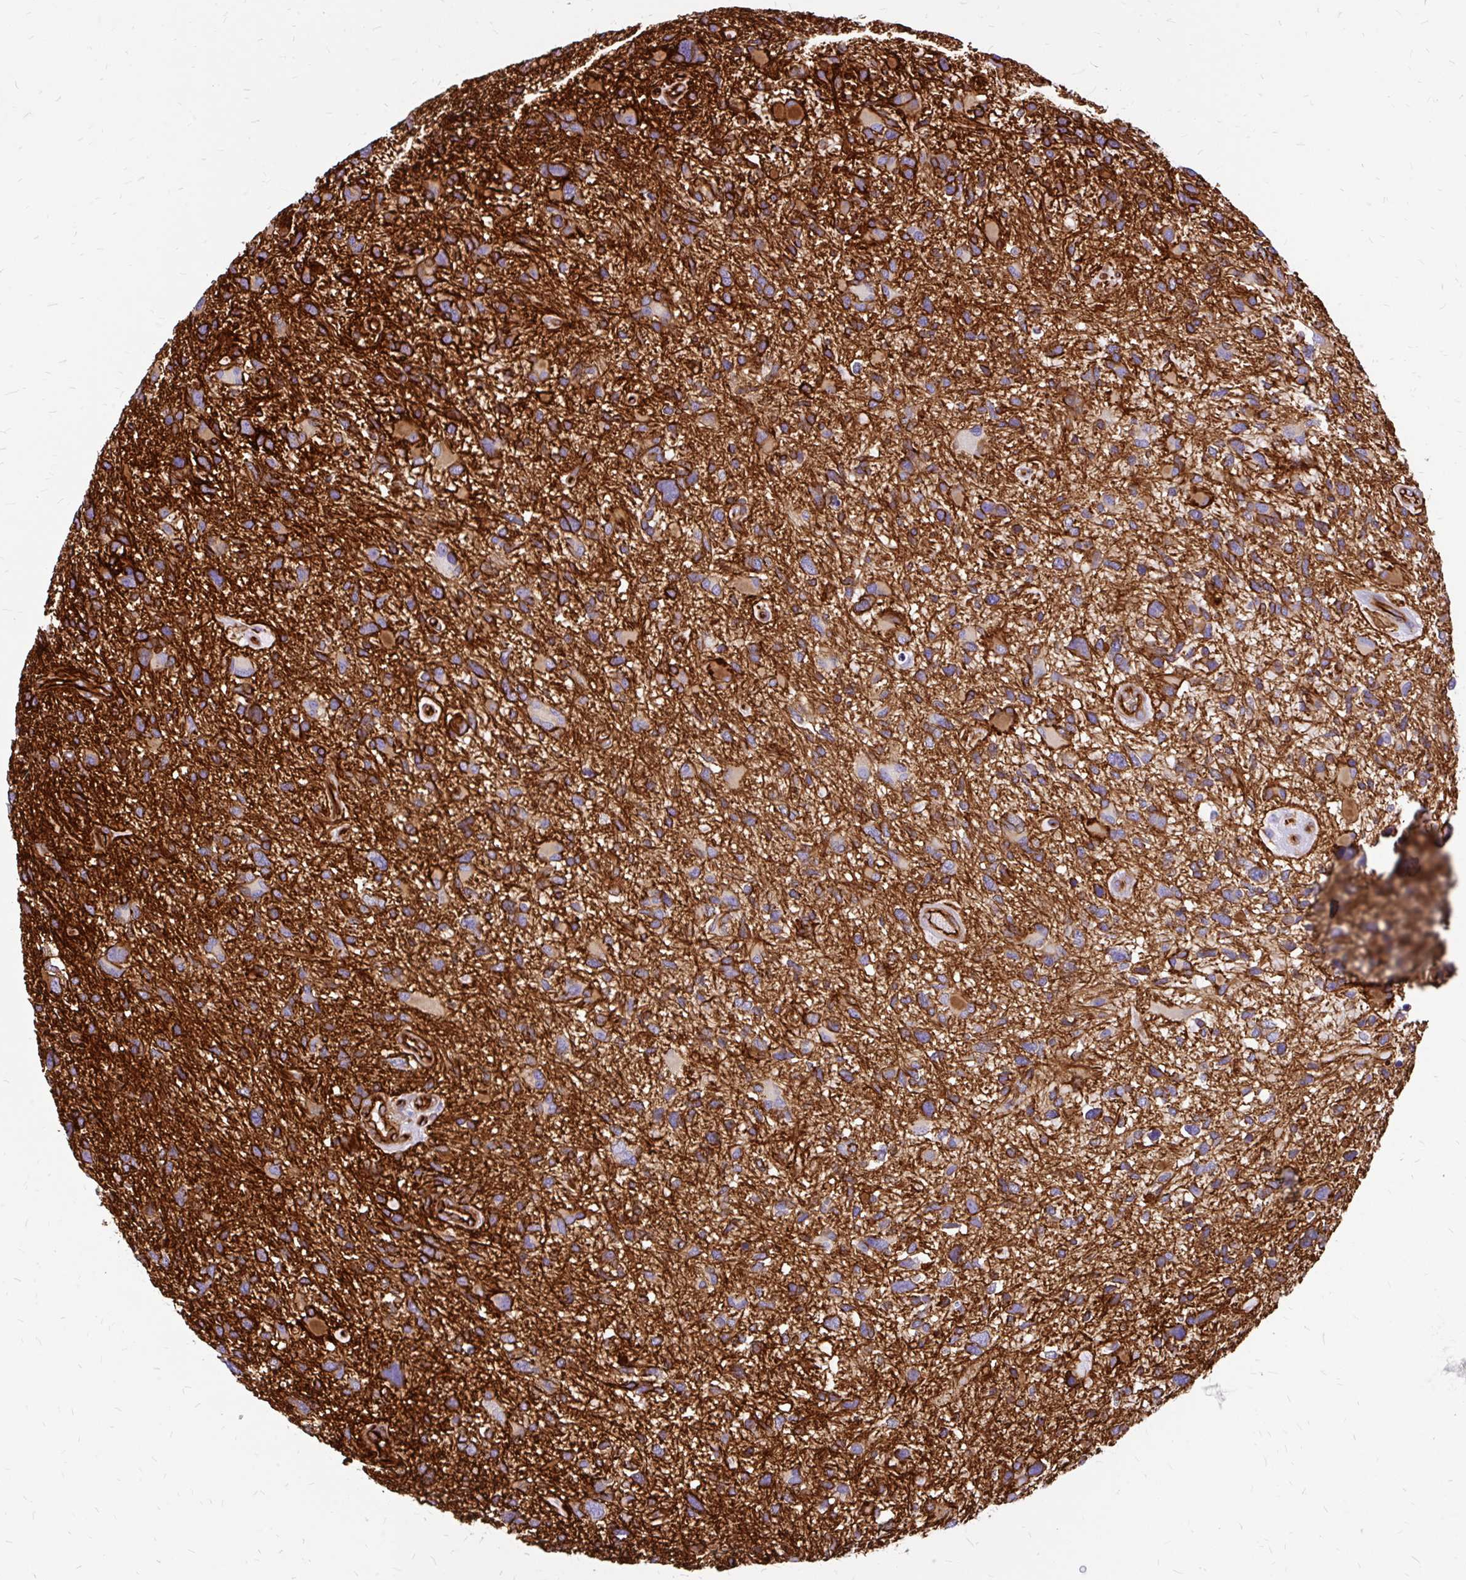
{"staining": {"intensity": "strong", "quantity": ">75%", "location": "cytoplasmic/membranous"}, "tissue": "glioma", "cell_type": "Tumor cells", "image_type": "cancer", "snomed": [{"axis": "morphology", "description": "Glioma, malignant, High grade"}, {"axis": "topography", "description": "Brain"}], "caption": "This is an image of IHC staining of malignant glioma (high-grade), which shows strong expression in the cytoplasmic/membranous of tumor cells.", "gene": "MAP1LC3B", "patient": {"sex": "female", "age": 11}}